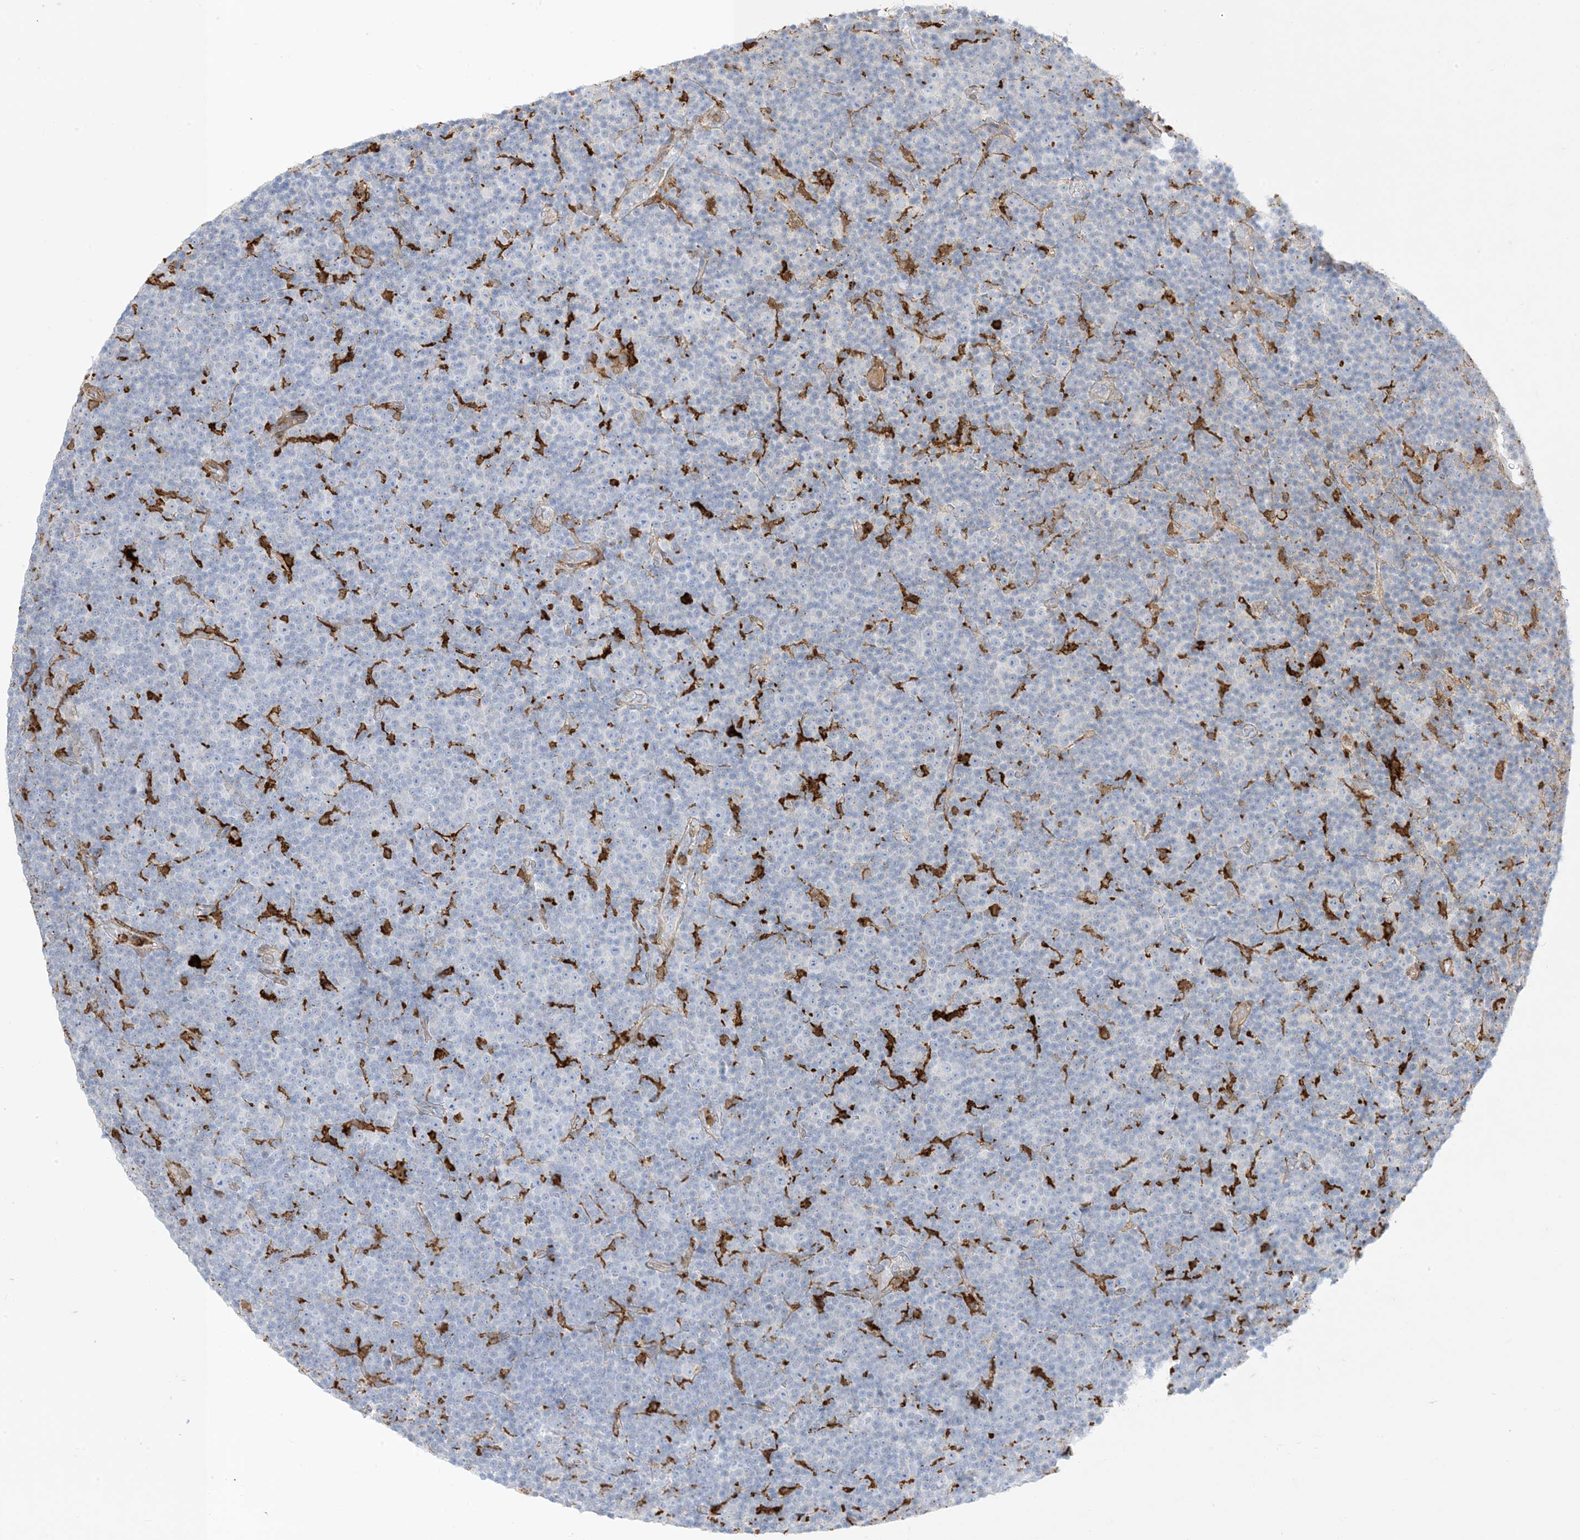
{"staining": {"intensity": "negative", "quantity": "none", "location": "none"}, "tissue": "lymphoma", "cell_type": "Tumor cells", "image_type": "cancer", "snomed": [{"axis": "morphology", "description": "Malignant lymphoma, non-Hodgkin's type, Low grade"}, {"axis": "topography", "description": "Lymph node"}], "caption": "Lymphoma stained for a protein using immunohistochemistry displays no staining tumor cells.", "gene": "GSN", "patient": {"sex": "female", "age": 67}}